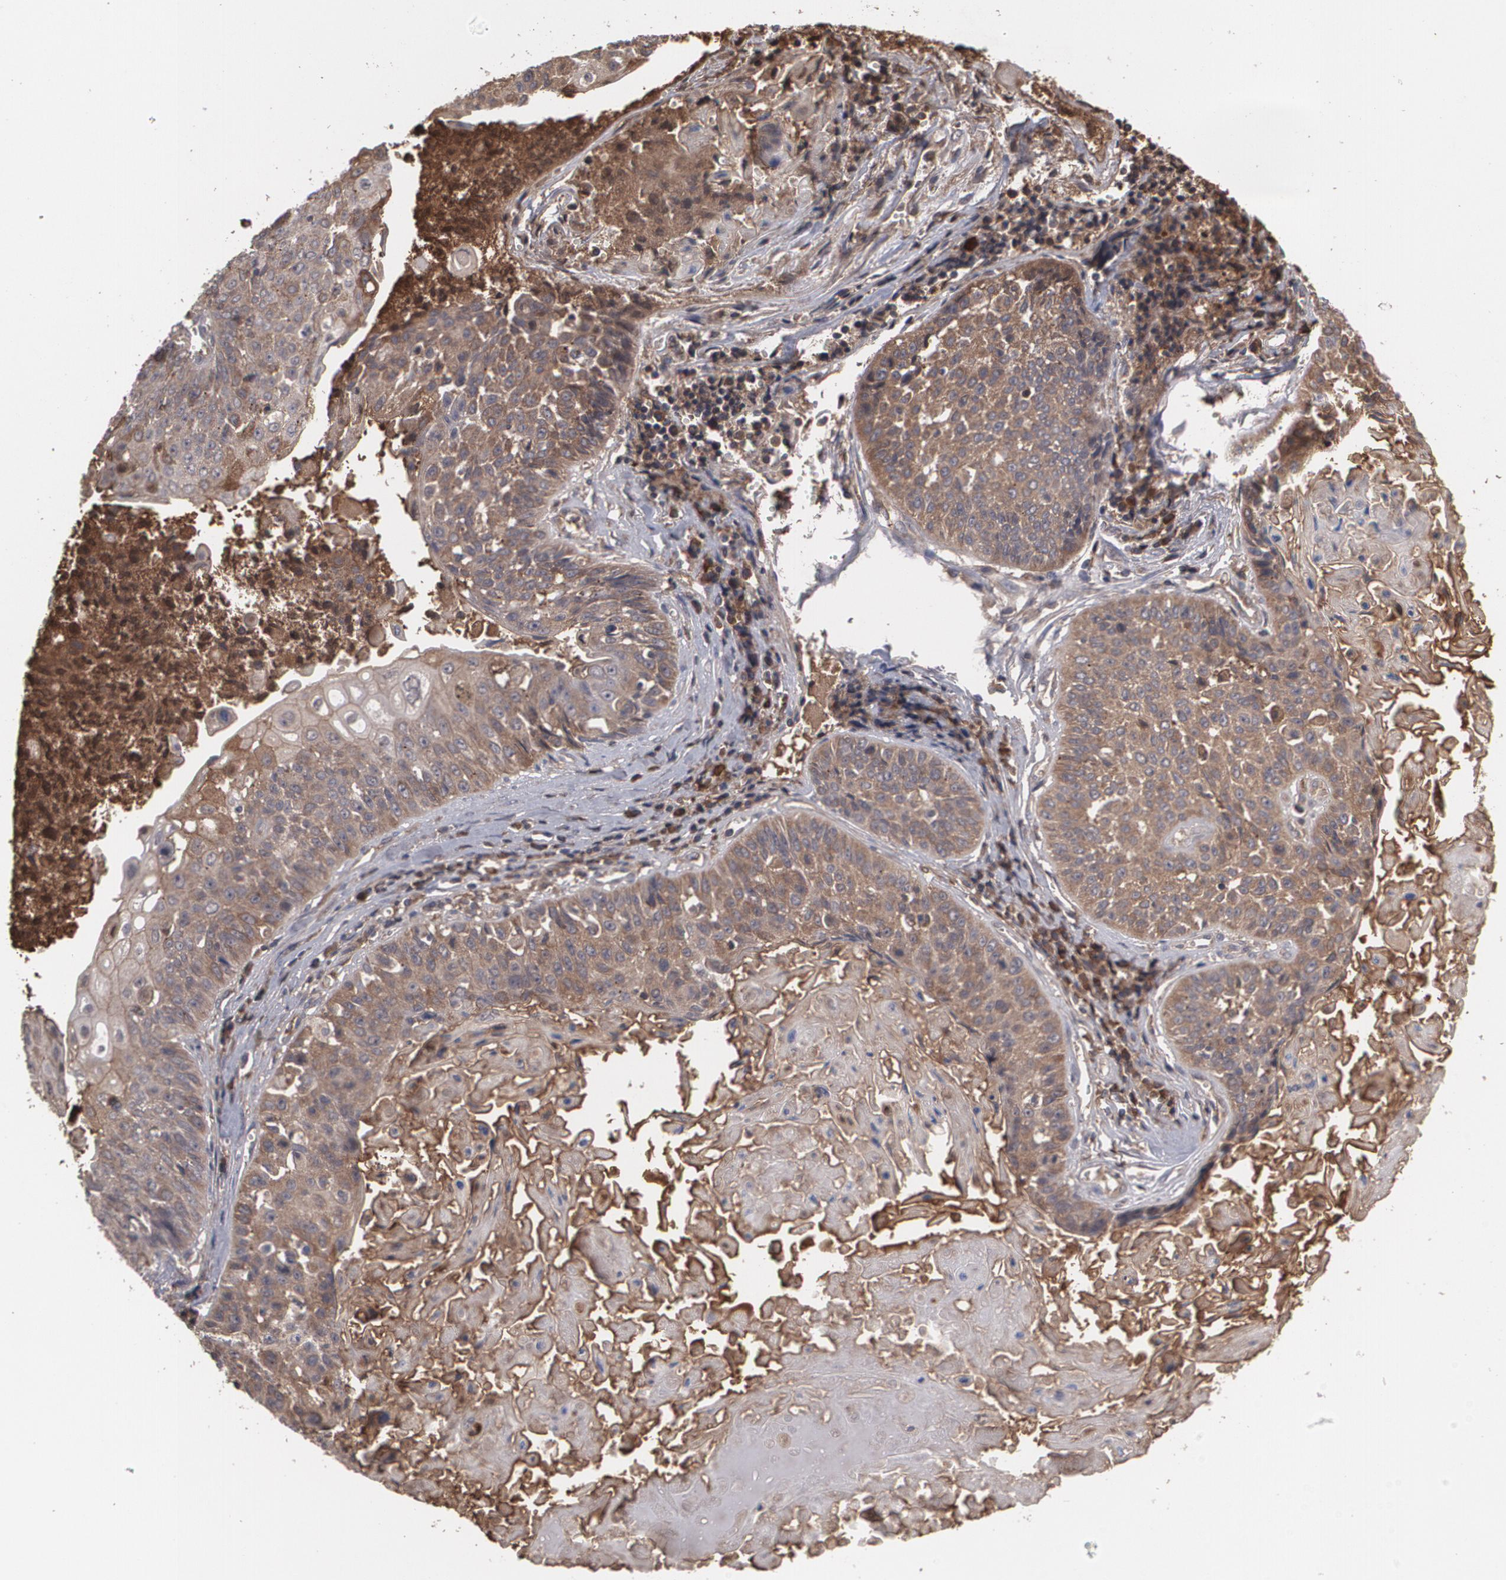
{"staining": {"intensity": "moderate", "quantity": ">75%", "location": "cytoplasmic/membranous"}, "tissue": "lung cancer", "cell_type": "Tumor cells", "image_type": "cancer", "snomed": [{"axis": "morphology", "description": "Adenocarcinoma, NOS"}, {"axis": "topography", "description": "Lung"}], "caption": "Lung cancer stained for a protein exhibits moderate cytoplasmic/membranous positivity in tumor cells.", "gene": "ARF6", "patient": {"sex": "male", "age": 60}}